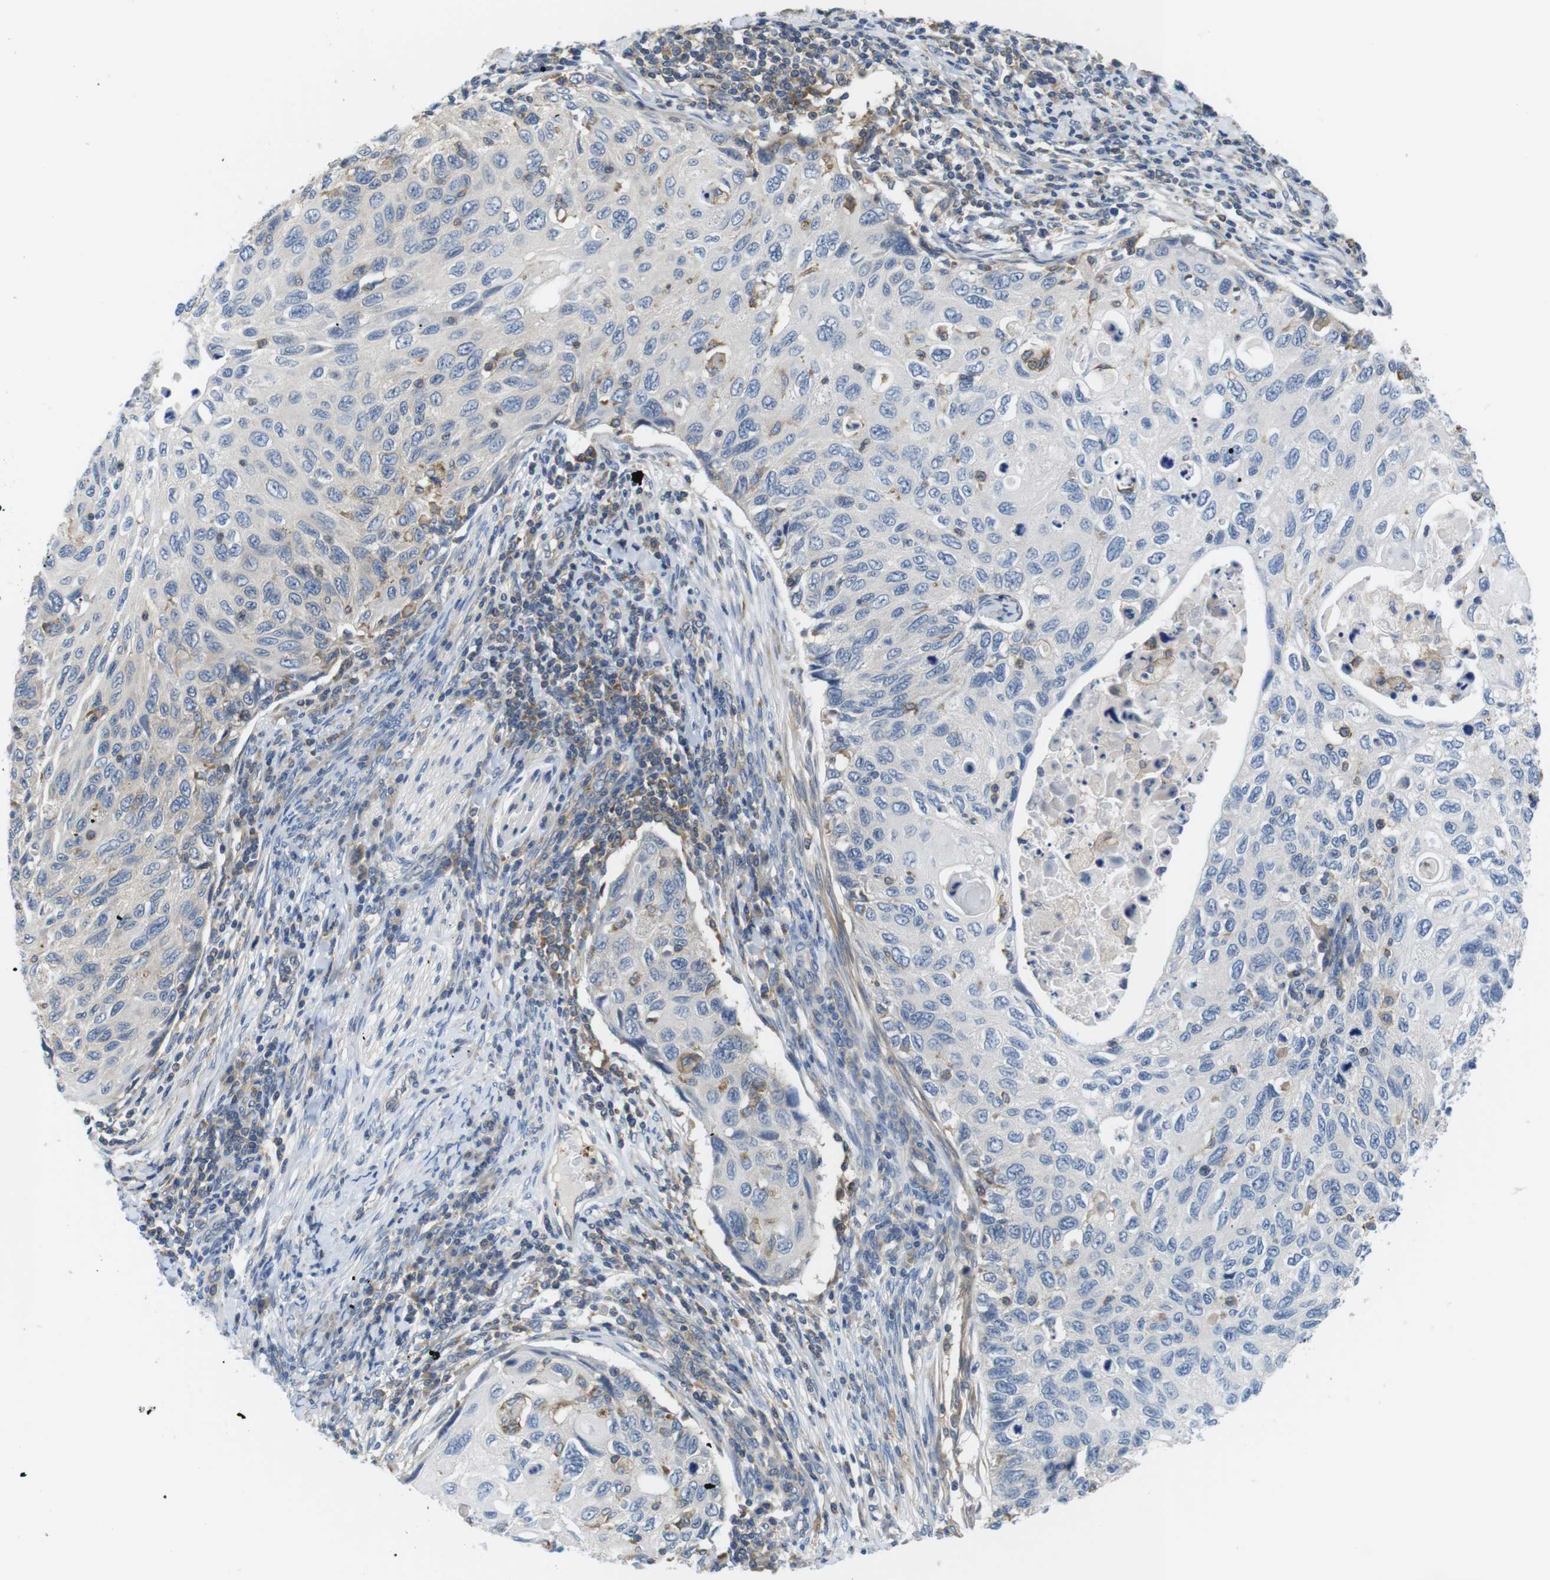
{"staining": {"intensity": "negative", "quantity": "none", "location": "none"}, "tissue": "cervical cancer", "cell_type": "Tumor cells", "image_type": "cancer", "snomed": [{"axis": "morphology", "description": "Squamous cell carcinoma, NOS"}, {"axis": "topography", "description": "Cervix"}], "caption": "High power microscopy histopathology image of an IHC photomicrograph of cervical cancer (squamous cell carcinoma), revealing no significant expression in tumor cells. Nuclei are stained in blue.", "gene": "HERPUD2", "patient": {"sex": "female", "age": 70}}